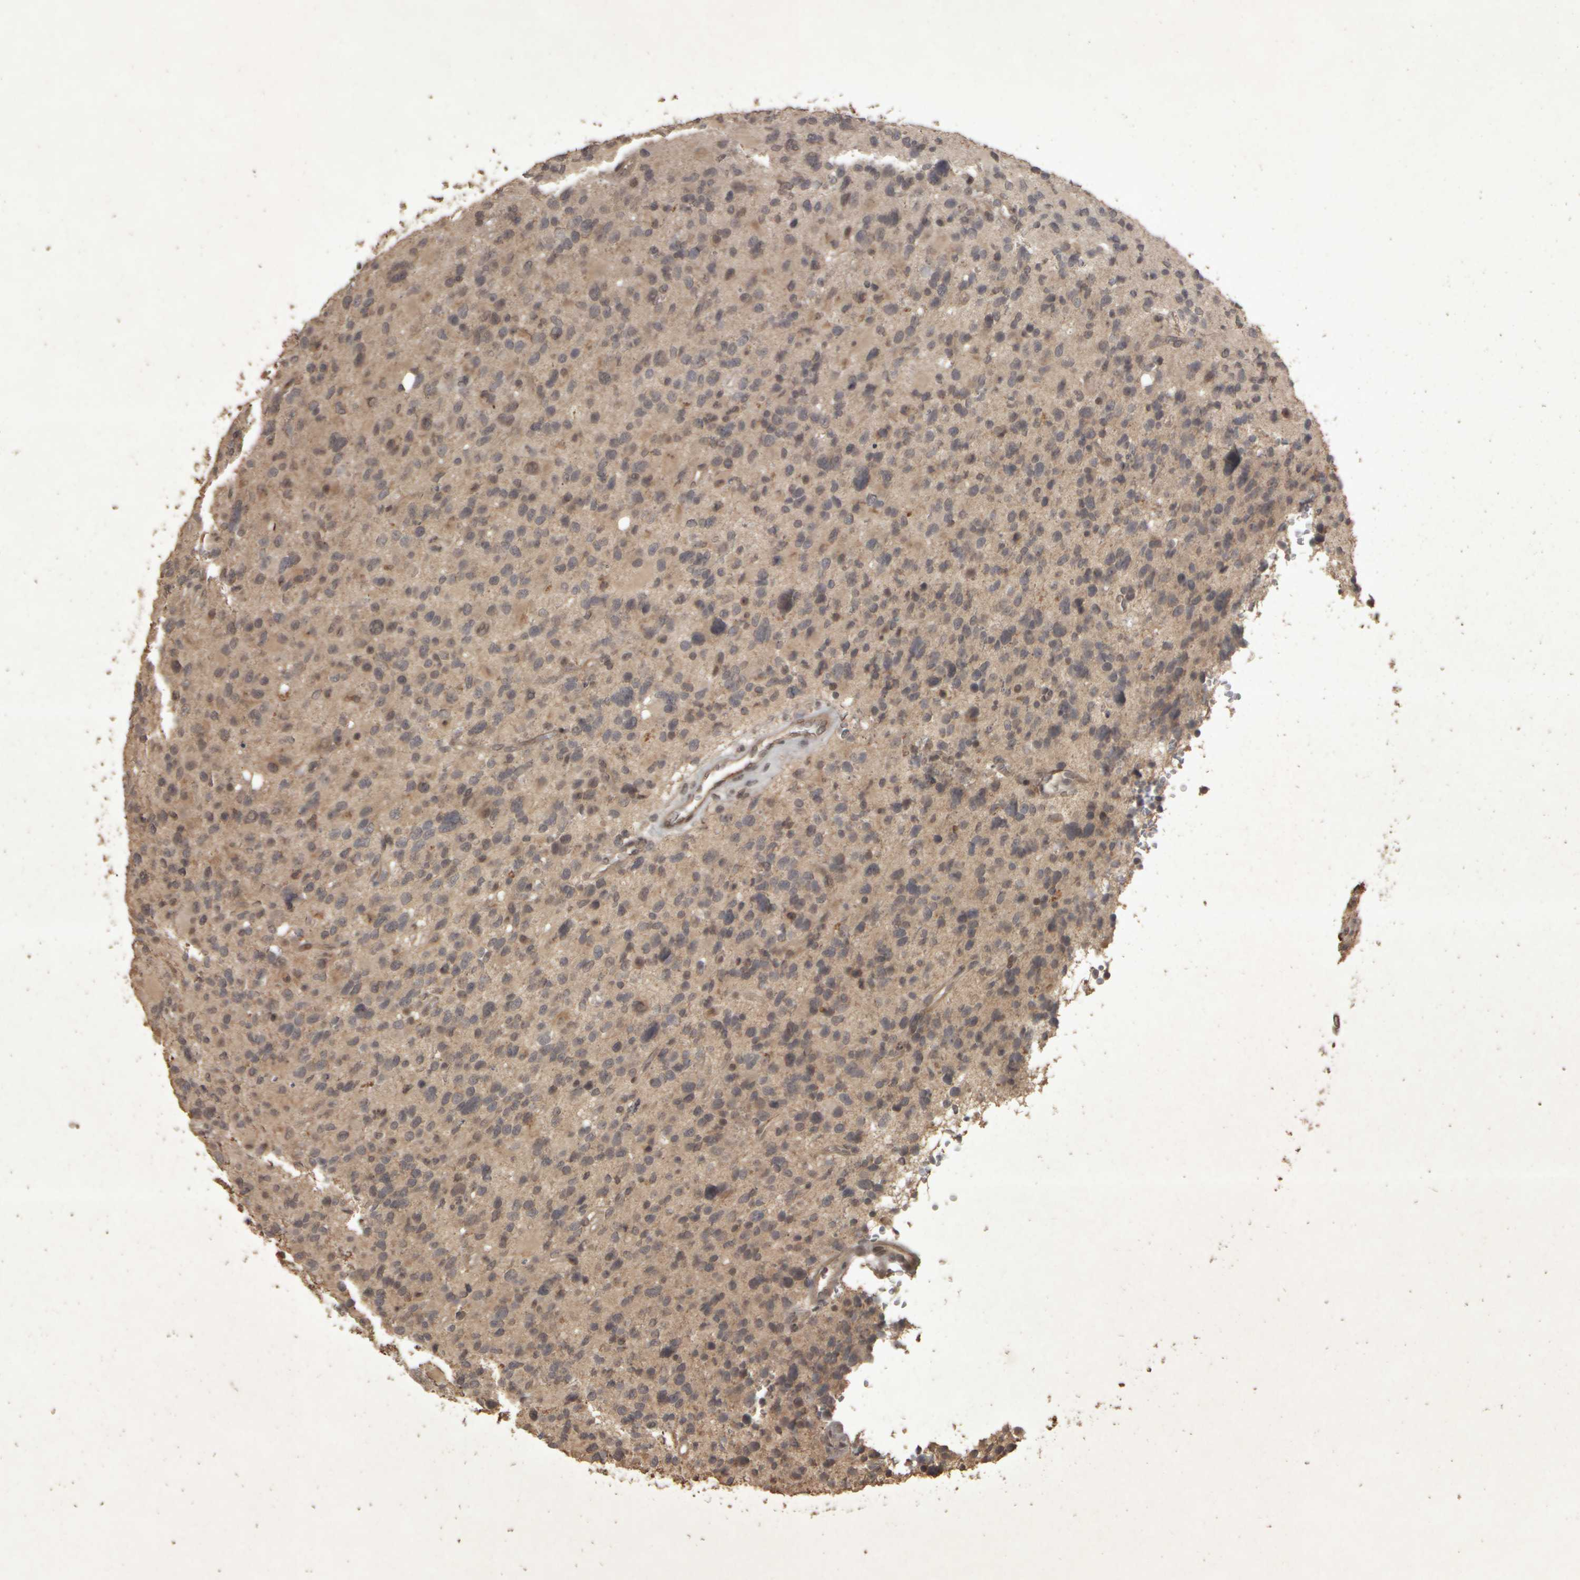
{"staining": {"intensity": "weak", "quantity": "<25%", "location": "cytoplasmic/membranous"}, "tissue": "glioma", "cell_type": "Tumor cells", "image_type": "cancer", "snomed": [{"axis": "morphology", "description": "Glioma, malignant, High grade"}, {"axis": "topography", "description": "Brain"}], "caption": "DAB immunohistochemical staining of glioma shows no significant positivity in tumor cells.", "gene": "ACO1", "patient": {"sex": "male", "age": 48}}